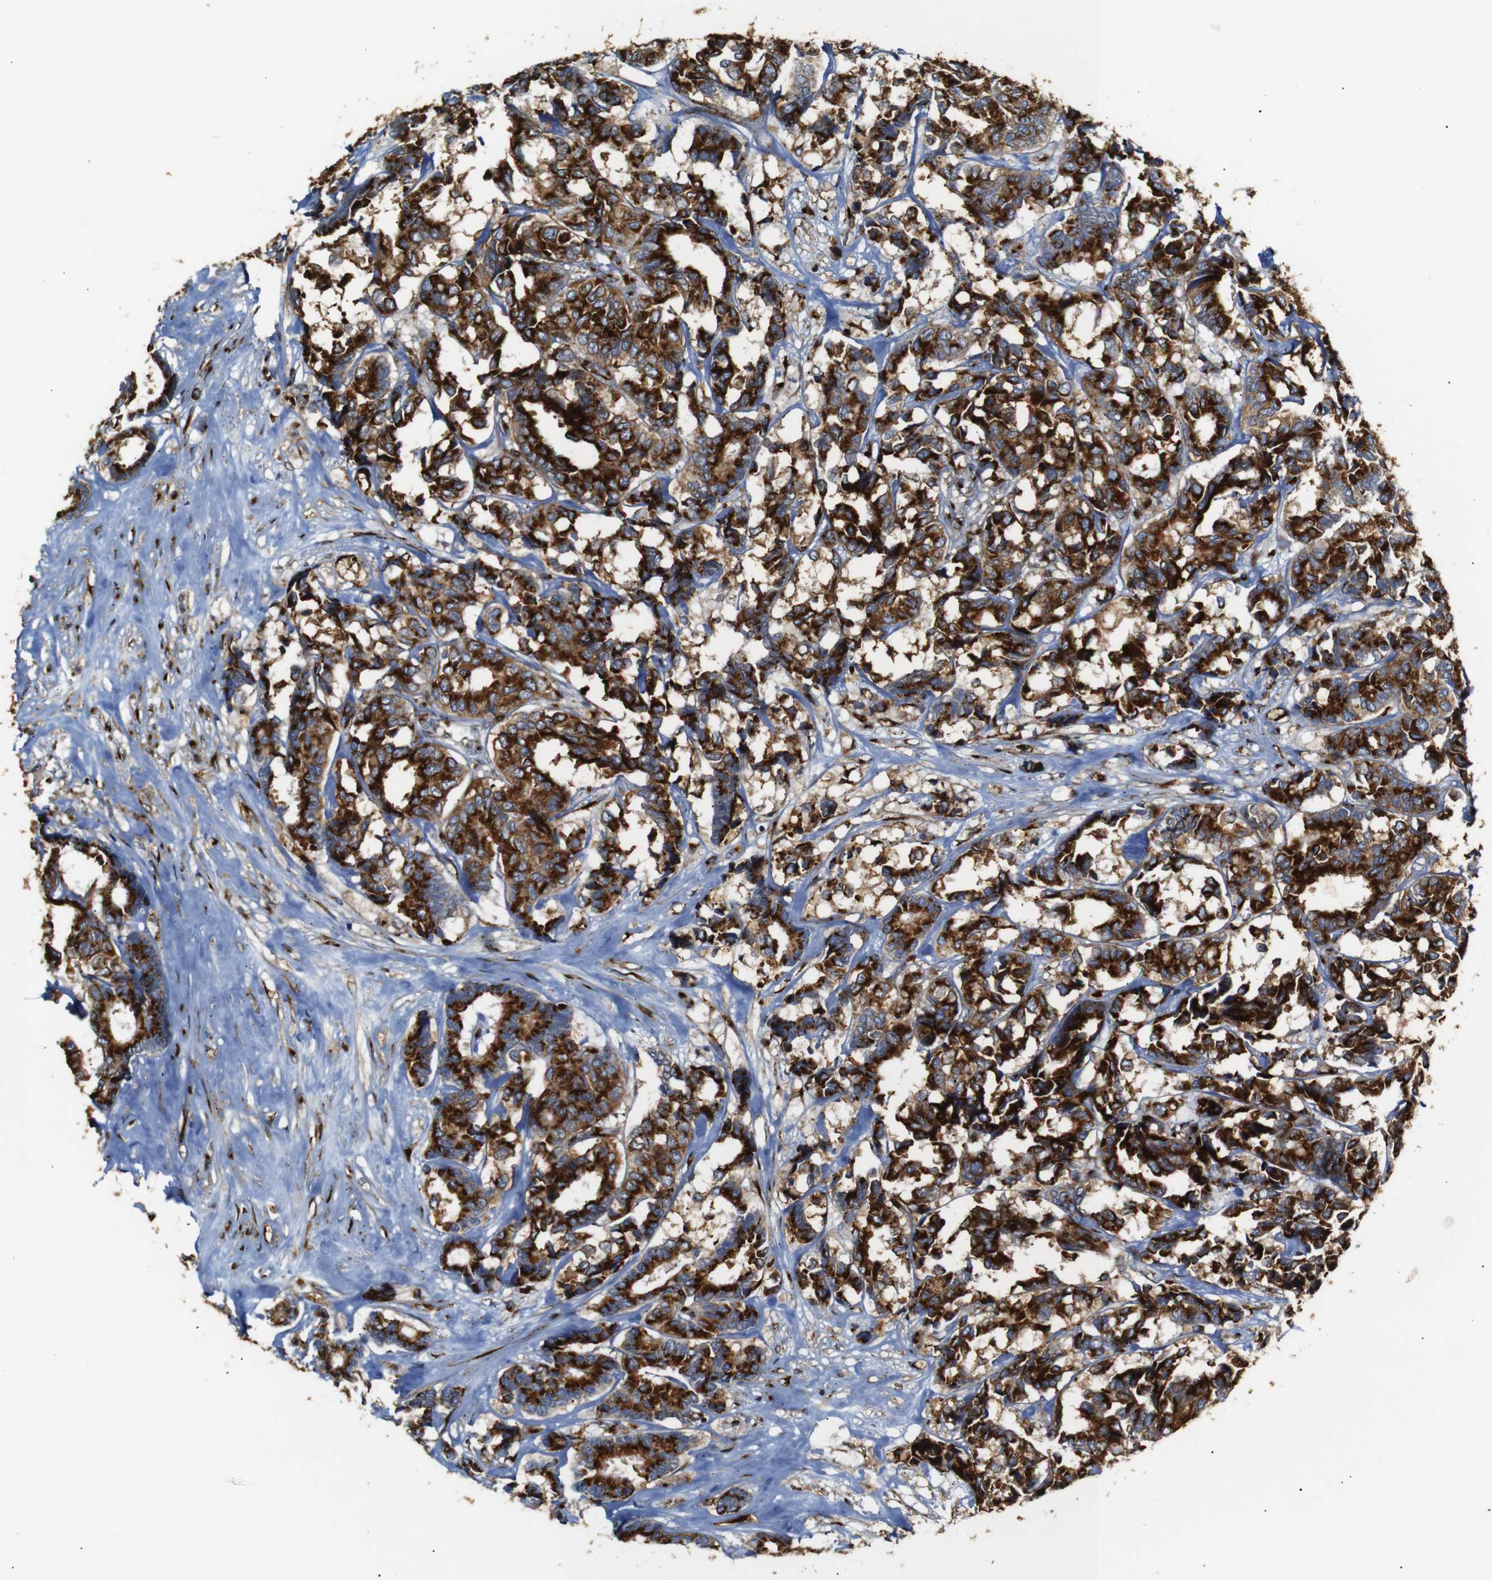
{"staining": {"intensity": "strong", "quantity": ">75%", "location": "cytoplasmic/membranous"}, "tissue": "breast cancer", "cell_type": "Tumor cells", "image_type": "cancer", "snomed": [{"axis": "morphology", "description": "Duct carcinoma"}, {"axis": "topography", "description": "Breast"}], "caption": "Immunohistochemical staining of breast cancer (intraductal carcinoma) demonstrates high levels of strong cytoplasmic/membranous staining in about >75% of tumor cells. (brown staining indicates protein expression, while blue staining denotes nuclei).", "gene": "TGOLN2", "patient": {"sex": "female", "age": 87}}